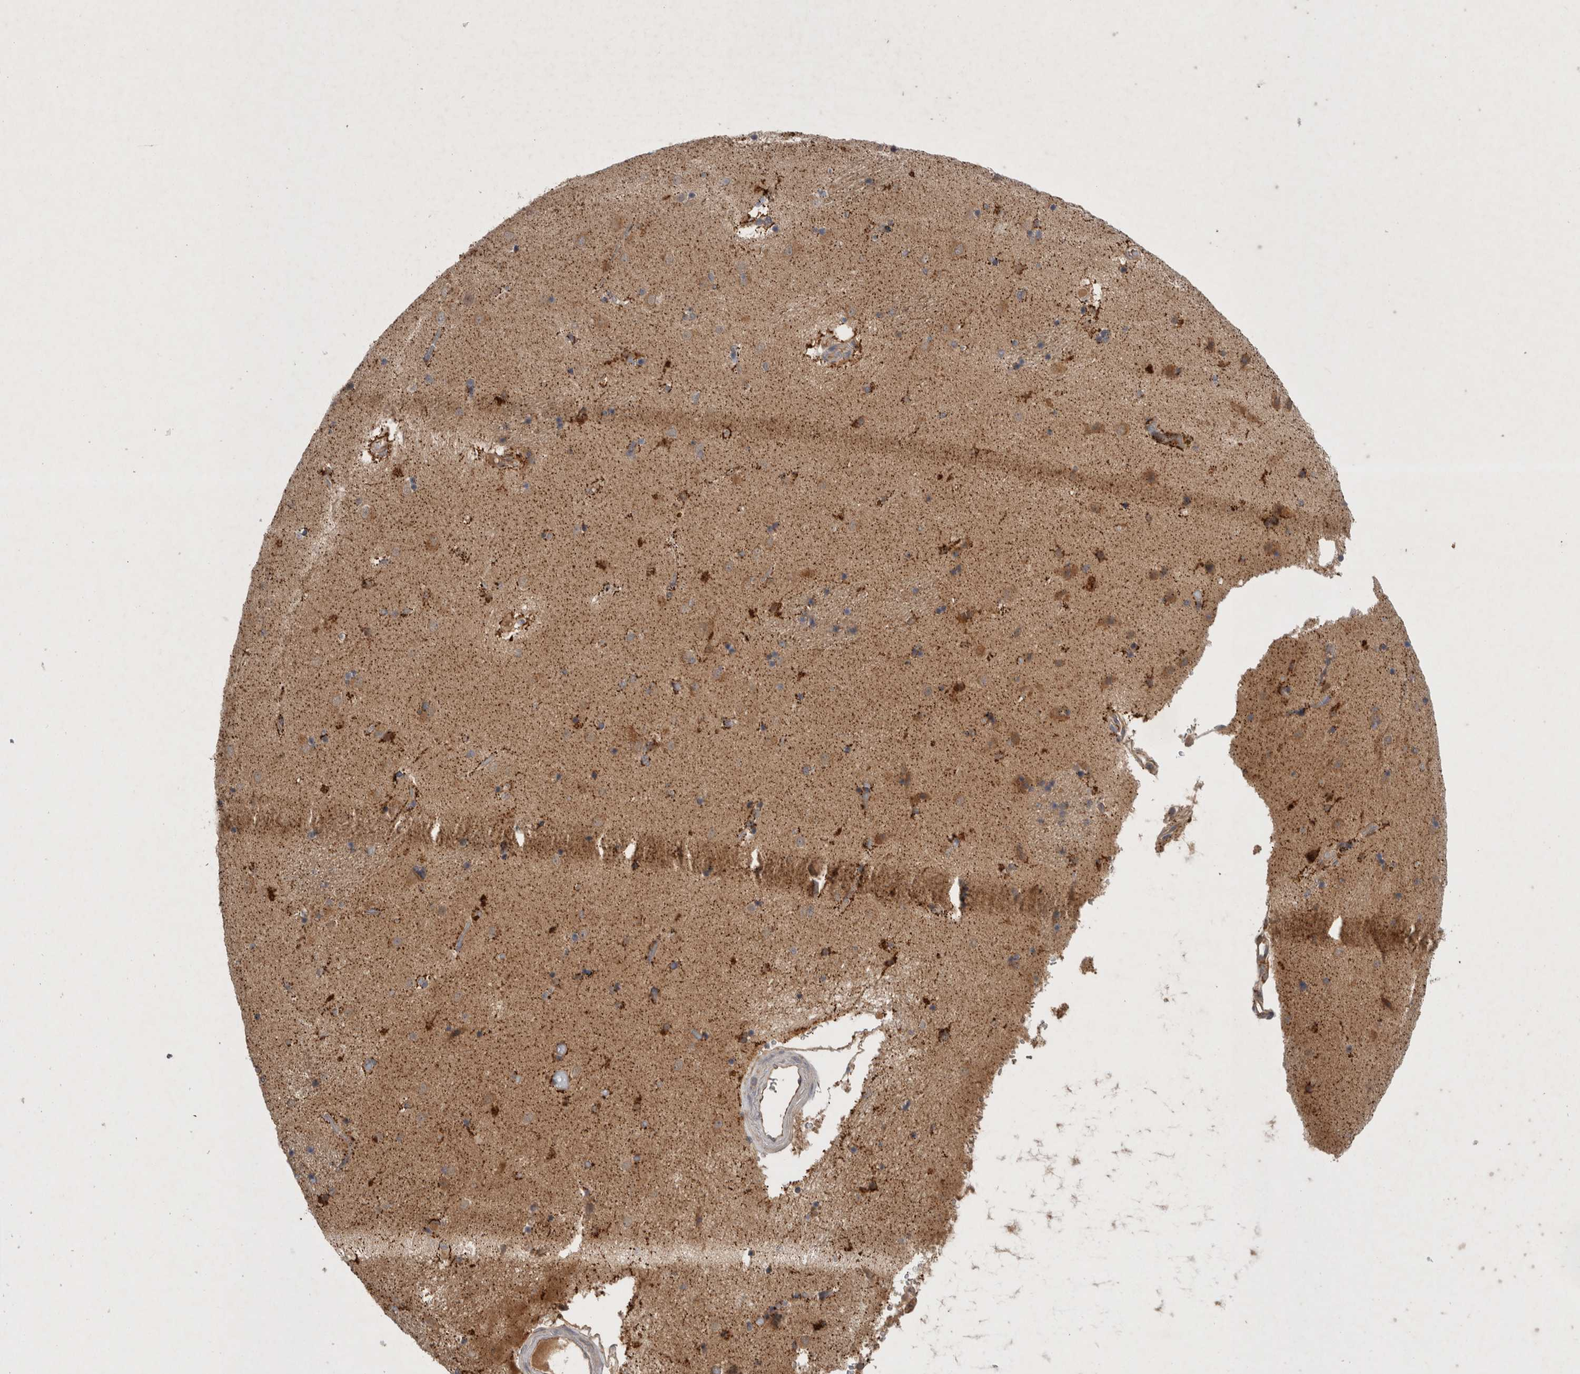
{"staining": {"intensity": "moderate", "quantity": ">75%", "location": "cytoplasmic/membranous"}, "tissue": "caudate", "cell_type": "Glial cells", "image_type": "normal", "snomed": [{"axis": "morphology", "description": "Normal tissue, NOS"}, {"axis": "topography", "description": "Lateral ventricle wall"}], "caption": "Glial cells reveal medium levels of moderate cytoplasmic/membranous staining in approximately >75% of cells in benign caudate. (DAB (3,3'-diaminobenzidine) IHC, brown staining for protein, blue staining for nuclei).", "gene": "PDCD2", "patient": {"sex": "male", "age": 70}}